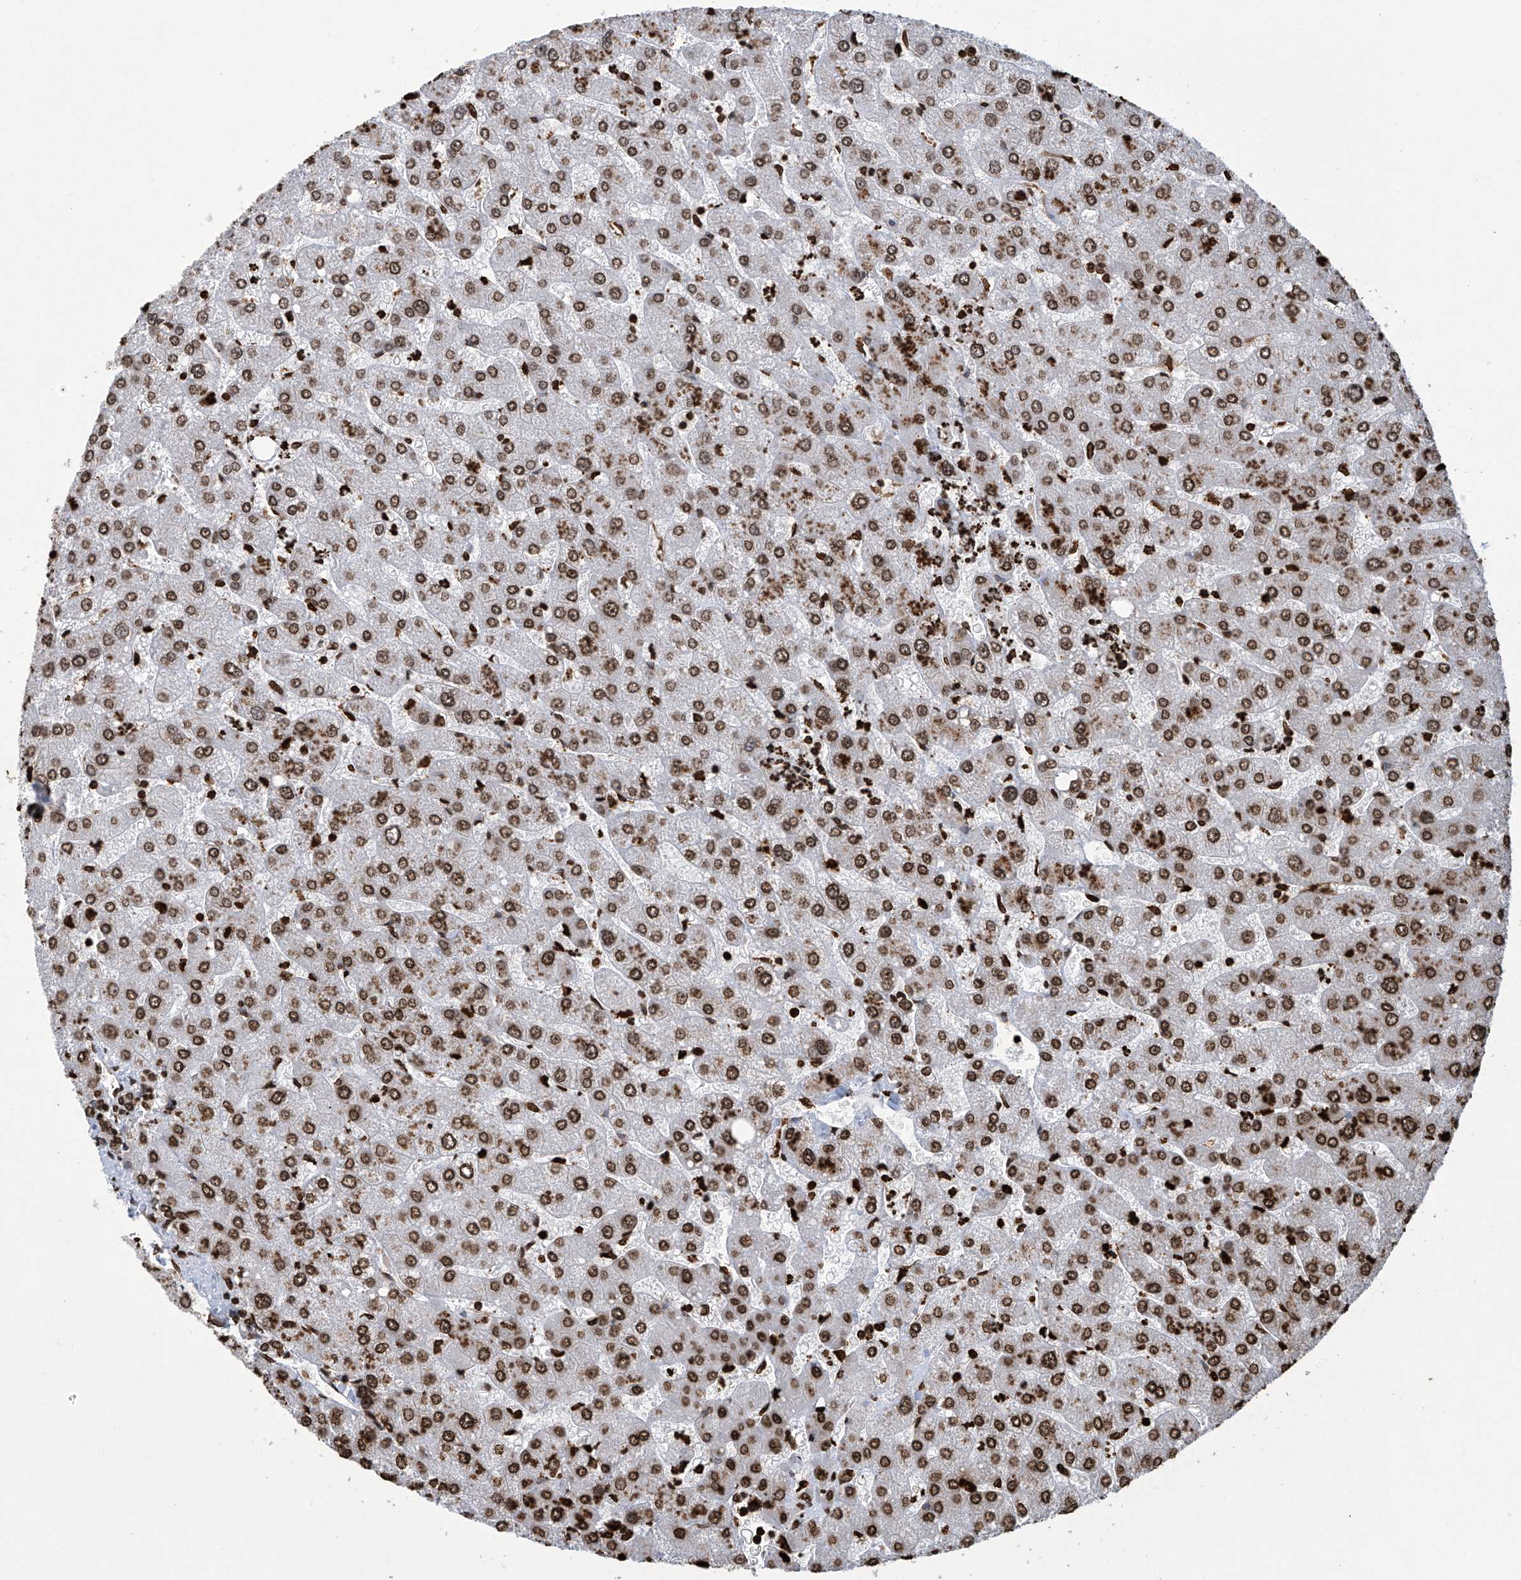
{"staining": {"intensity": "moderate", "quantity": ">75%", "location": "nuclear"}, "tissue": "liver", "cell_type": "Cholangiocytes", "image_type": "normal", "snomed": [{"axis": "morphology", "description": "Normal tissue, NOS"}, {"axis": "topography", "description": "Liver"}], "caption": "The histopathology image exhibits immunohistochemical staining of unremarkable liver. There is moderate nuclear positivity is appreciated in about >75% of cholangiocytes.", "gene": "H3", "patient": {"sex": "male", "age": 55}}